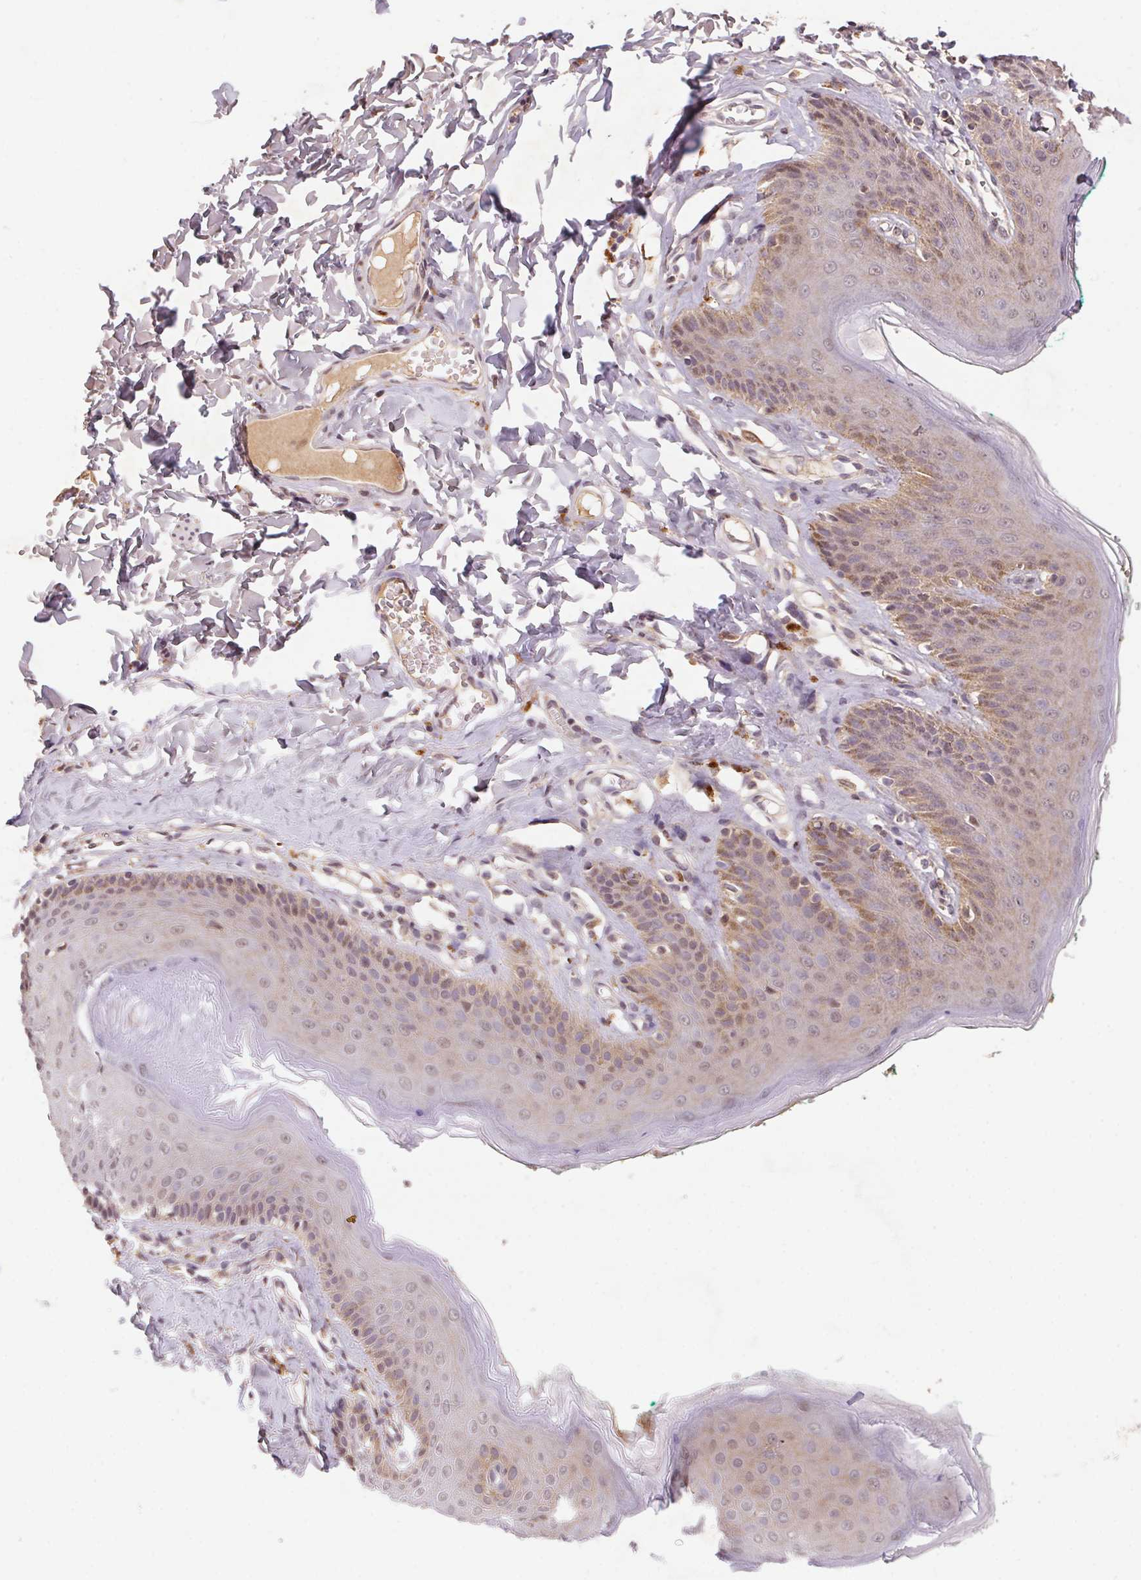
{"staining": {"intensity": "weak", "quantity": "<25%", "location": "cytoplasmic/membranous"}, "tissue": "skin", "cell_type": "Epidermal cells", "image_type": "normal", "snomed": [{"axis": "morphology", "description": "Normal tissue, NOS"}, {"axis": "topography", "description": "Vulva"}, {"axis": "topography", "description": "Peripheral nerve tissue"}], "caption": "There is no significant expression in epidermal cells of skin. (Brightfield microscopy of DAB immunohistochemistry at high magnification).", "gene": "SLC52A2", "patient": {"sex": "female", "age": 66}}